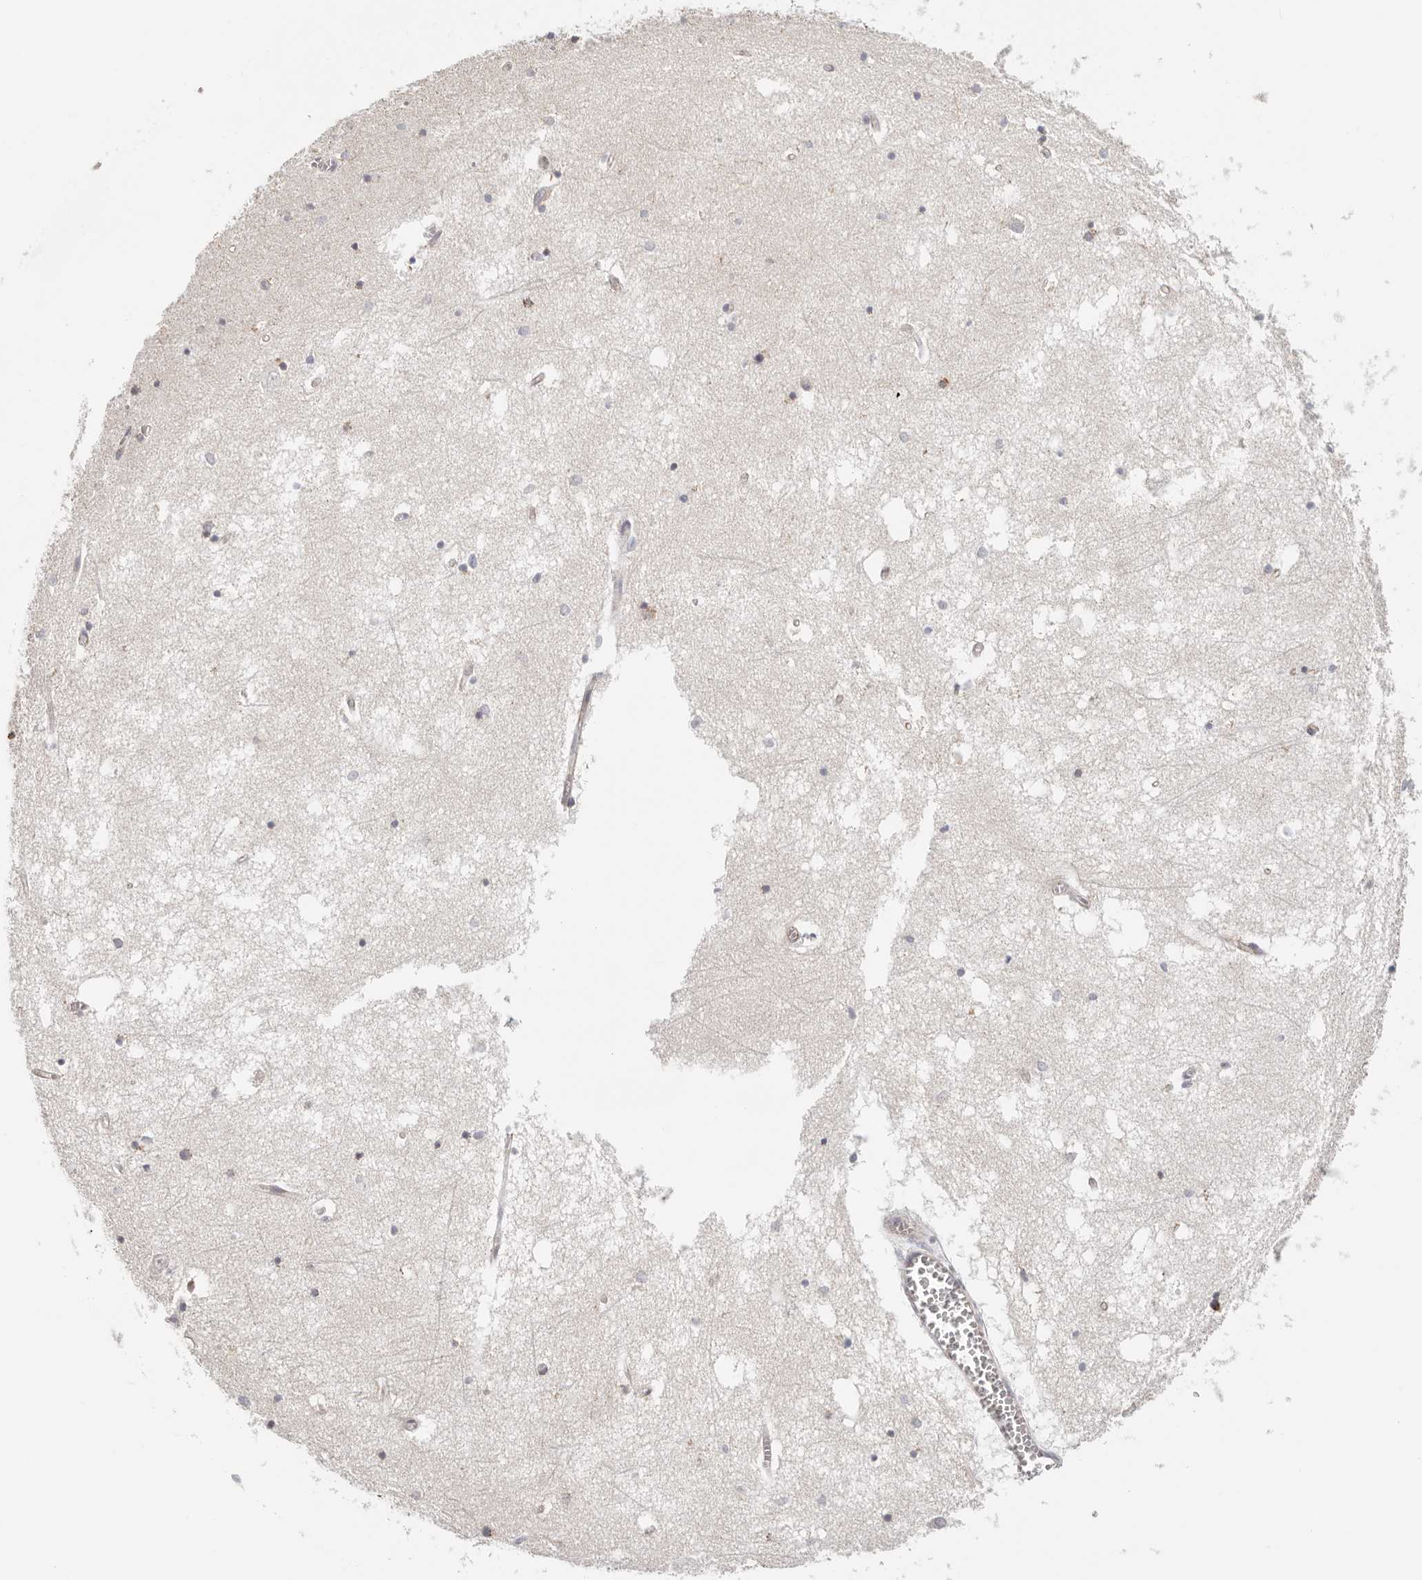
{"staining": {"intensity": "moderate", "quantity": "25%-75%", "location": "cytoplasmic/membranous"}, "tissue": "hippocampus", "cell_type": "Glial cells", "image_type": "normal", "snomed": [{"axis": "morphology", "description": "Normal tissue, NOS"}, {"axis": "topography", "description": "Hippocampus"}], "caption": "Hippocampus was stained to show a protein in brown. There is medium levels of moderate cytoplasmic/membranous positivity in about 25%-75% of glial cells. (DAB (3,3'-diaminobenzidine) IHC with brightfield microscopy, high magnification).", "gene": "AFDN", "patient": {"sex": "male", "age": 70}}